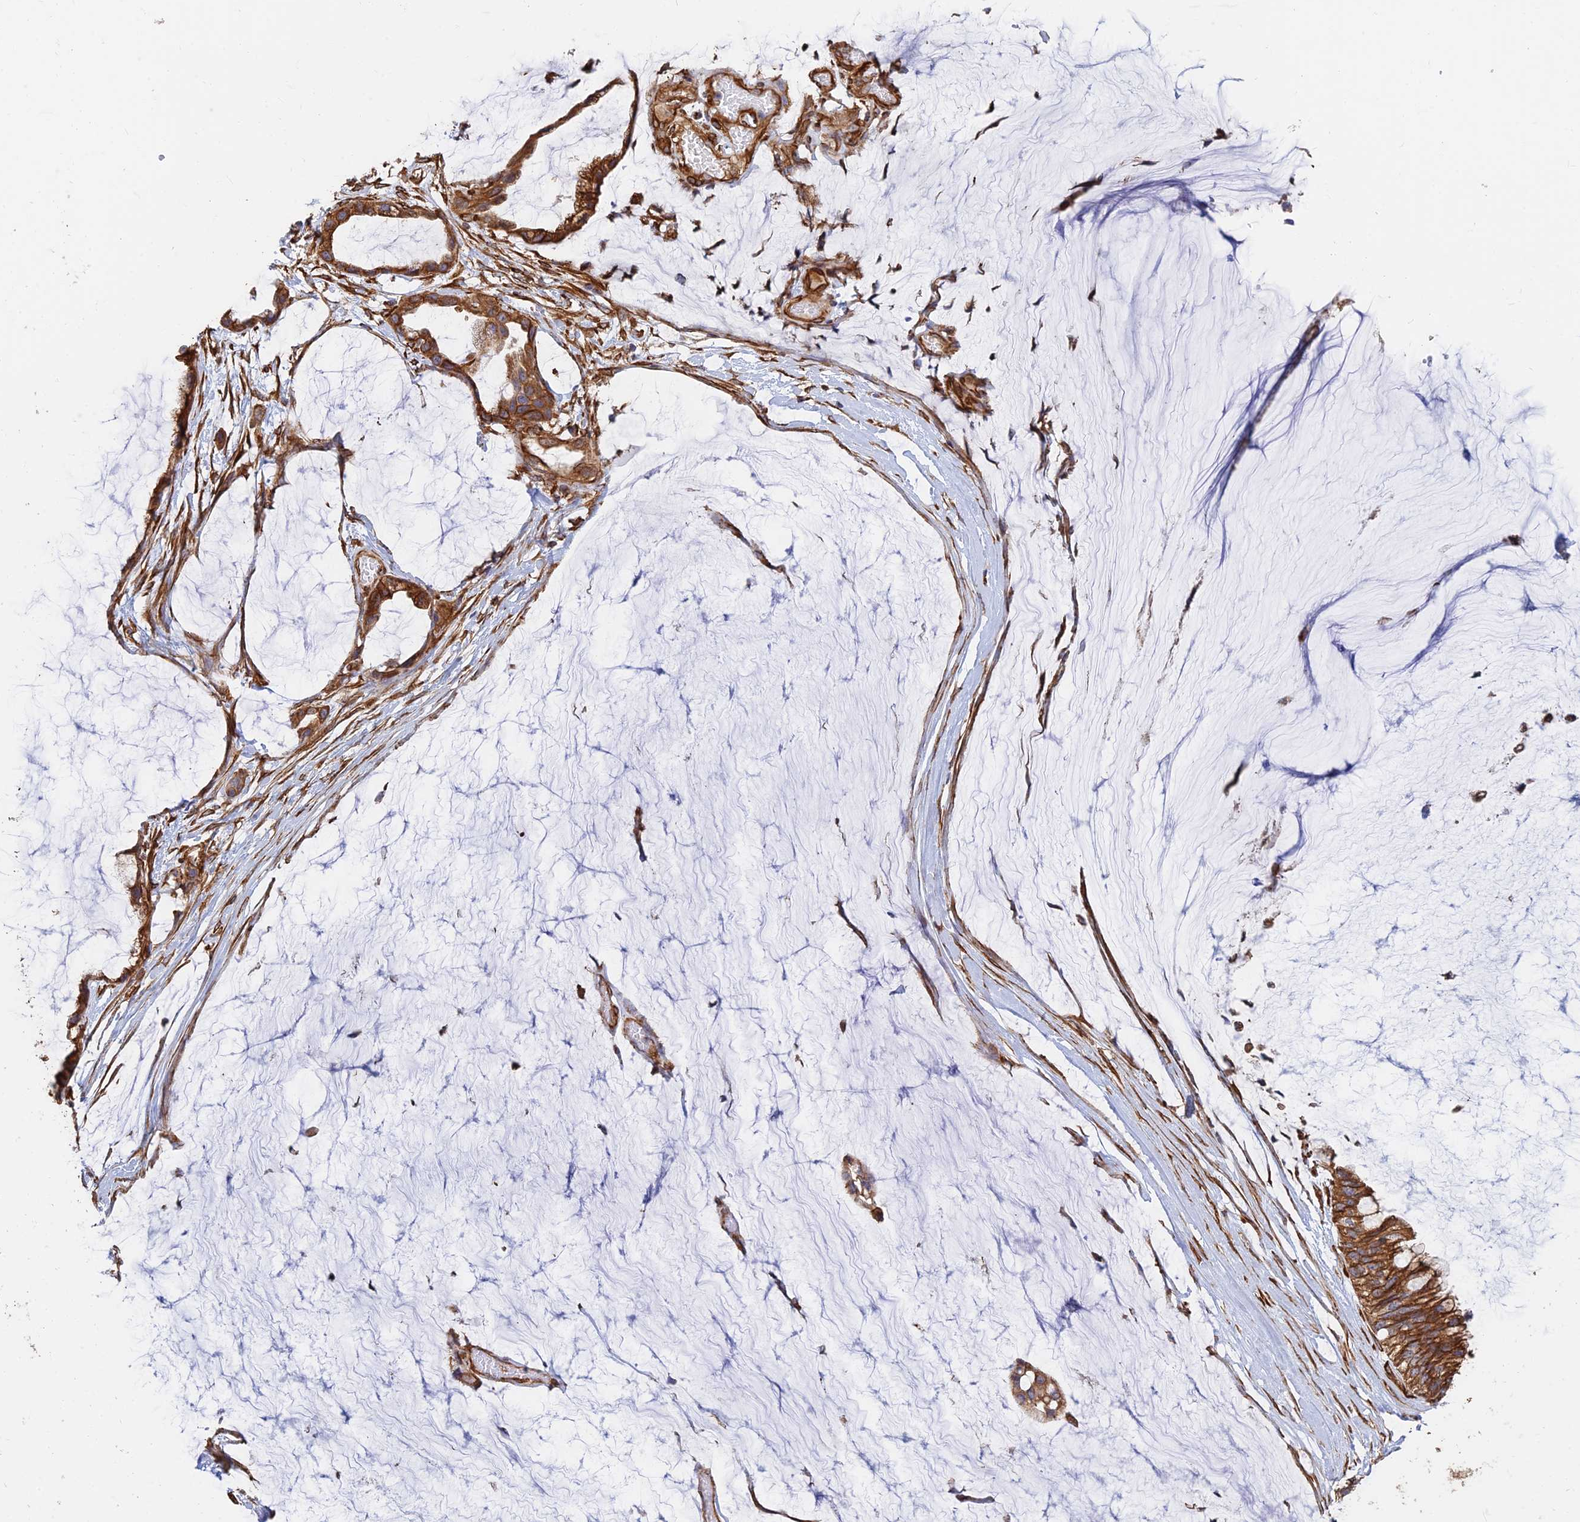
{"staining": {"intensity": "strong", "quantity": ">75%", "location": "cytoplasmic/membranous"}, "tissue": "ovarian cancer", "cell_type": "Tumor cells", "image_type": "cancer", "snomed": [{"axis": "morphology", "description": "Cystadenocarcinoma, mucinous, NOS"}, {"axis": "topography", "description": "Ovary"}], "caption": "There is high levels of strong cytoplasmic/membranous staining in tumor cells of mucinous cystadenocarcinoma (ovarian), as demonstrated by immunohistochemical staining (brown color).", "gene": "WBP11", "patient": {"sex": "female", "age": 39}}